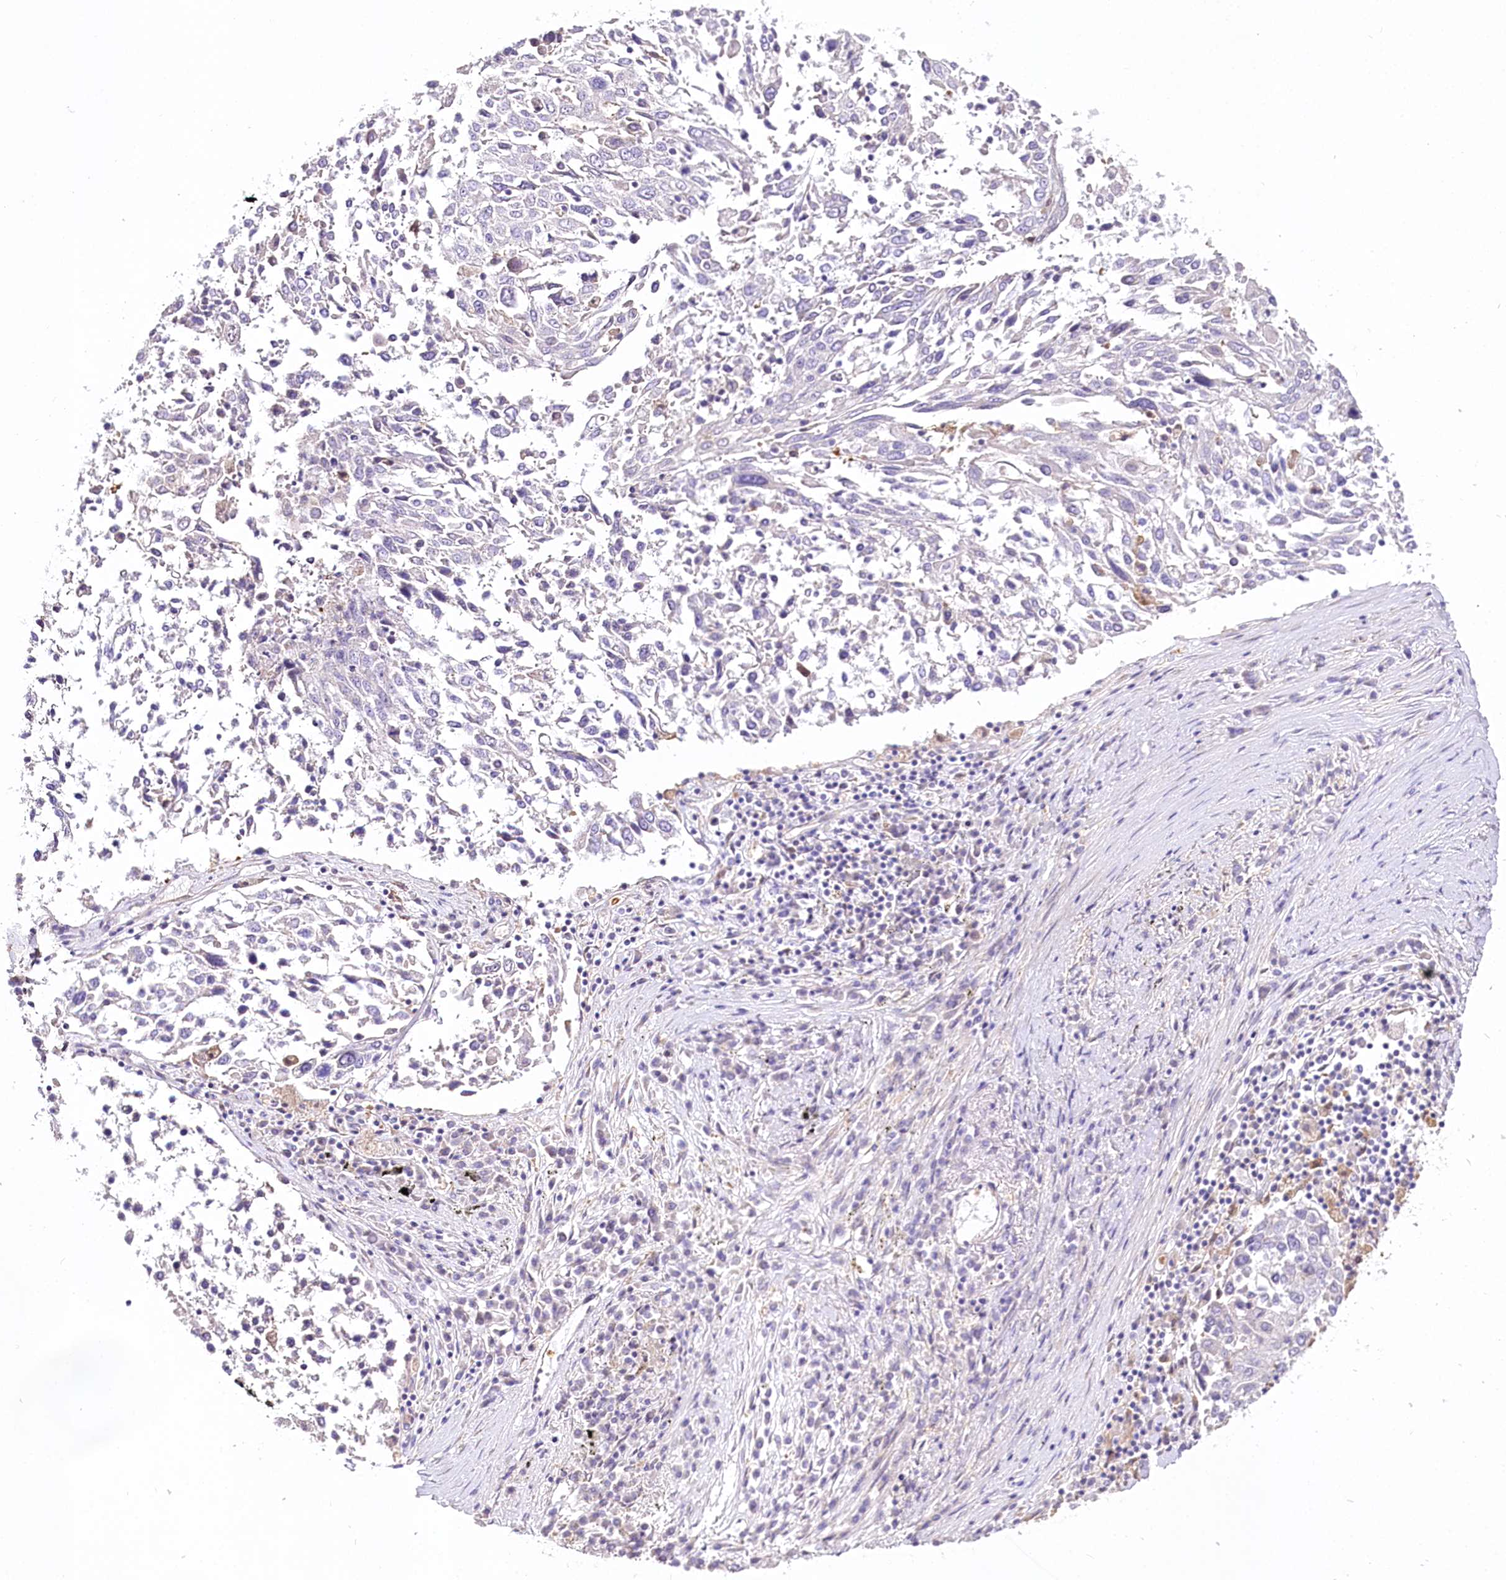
{"staining": {"intensity": "negative", "quantity": "none", "location": "none"}, "tissue": "lung cancer", "cell_type": "Tumor cells", "image_type": "cancer", "snomed": [{"axis": "morphology", "description": "Squamous cell carcinoma, NOS"}, {"axis": "topography", "description": "Lung"}], "caption": "Lung cancer was stained to show a protein in brown. There is no significant positivity in tumor cells.", "gene": "DPYD", "patient": {"sex": "male", "age": 65}}